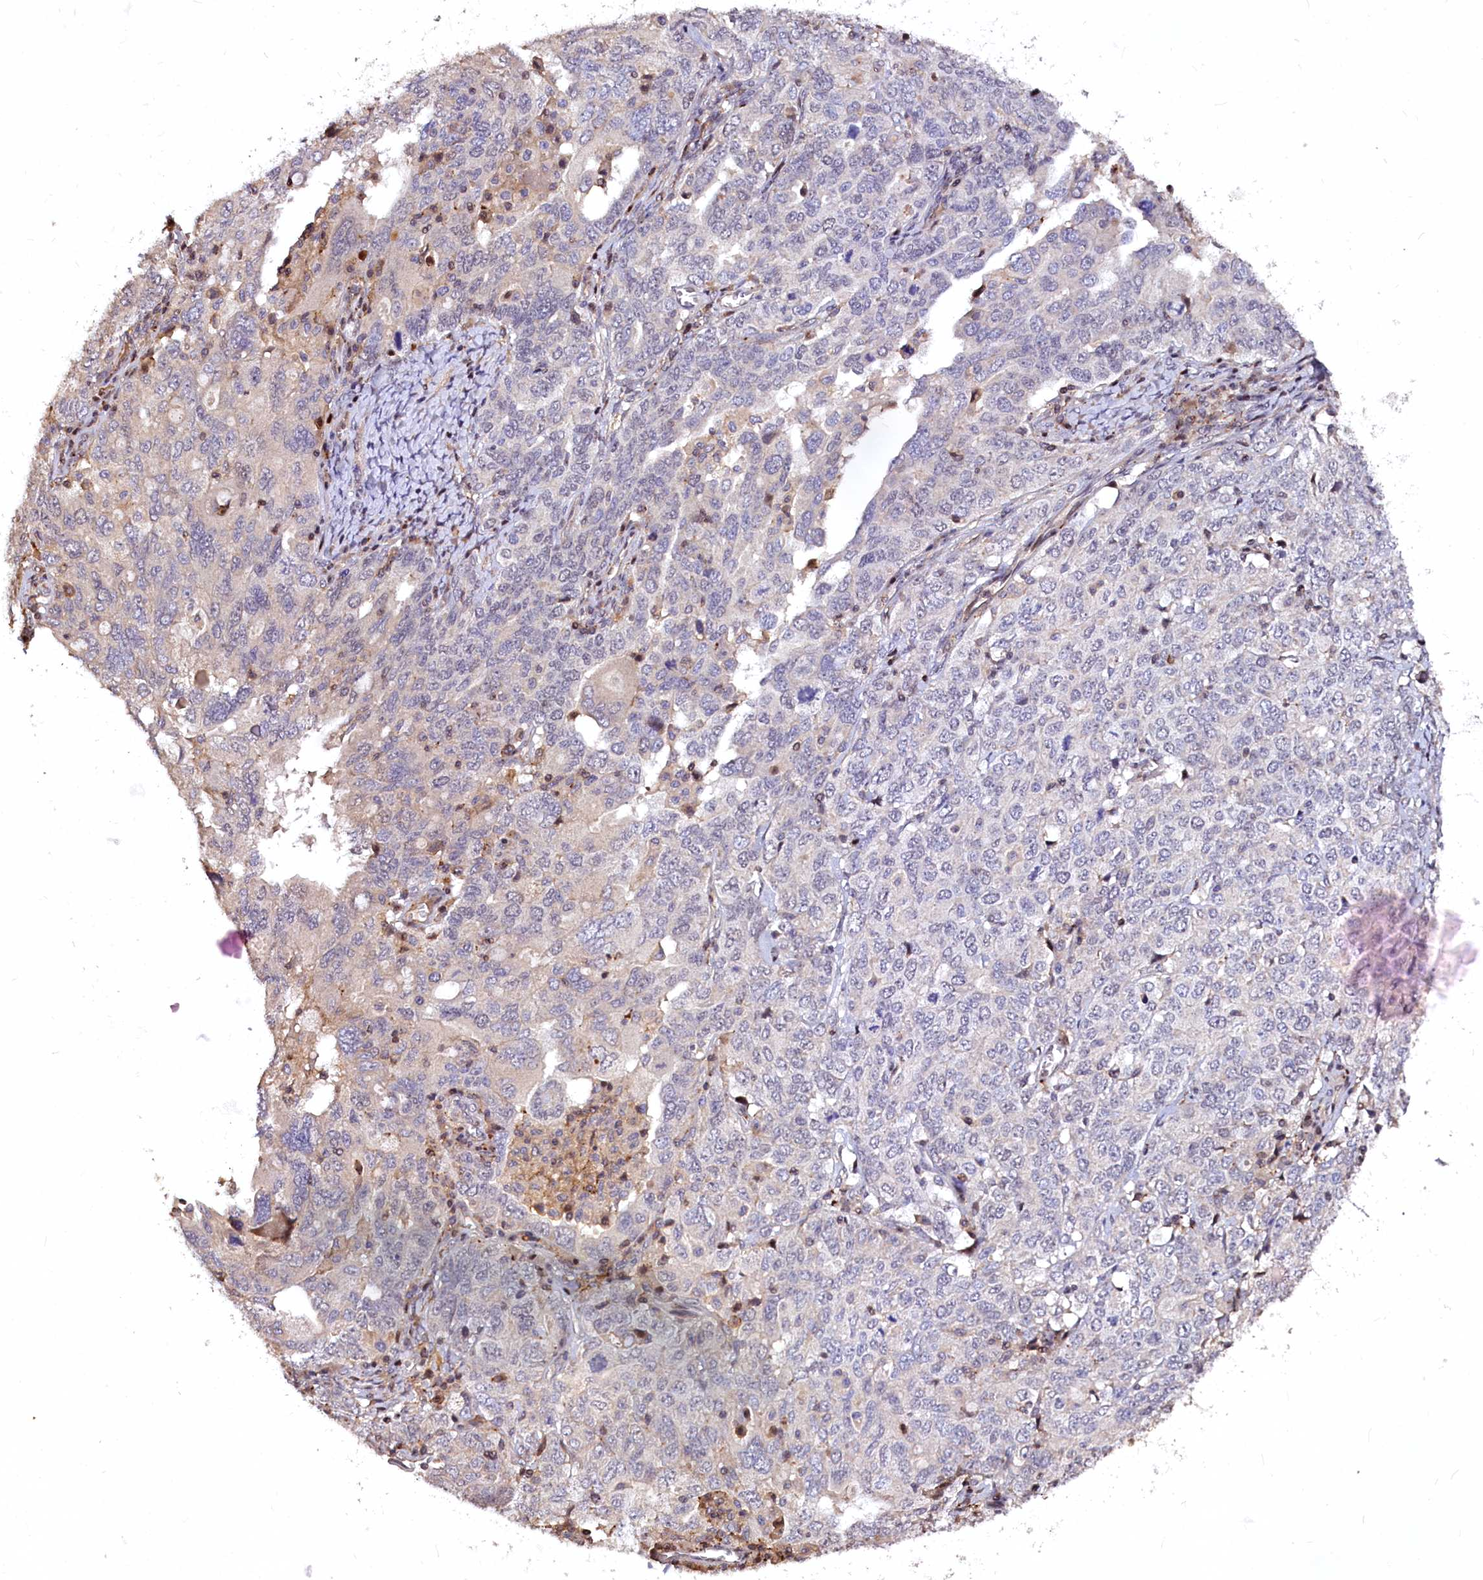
{"staining": {"intensity": "negative", "quantity": "none", "location": "none"}, "tissue": "ovarian cancer", "cell_type": "Tumor cells", "image_type": "cancer", "snomed": [{"axis": "morphology", "description": "Carcinoma, endometroid"}, {"axis": "topography", "description": "Ovary"}], "caption": "DAB immunohistochemical staining of human endometroid carcinoma (ovarian) displays no significant staining in tumor cells.", "gene": "ATG101", "patient": {"sex": "female", "age": 62}}